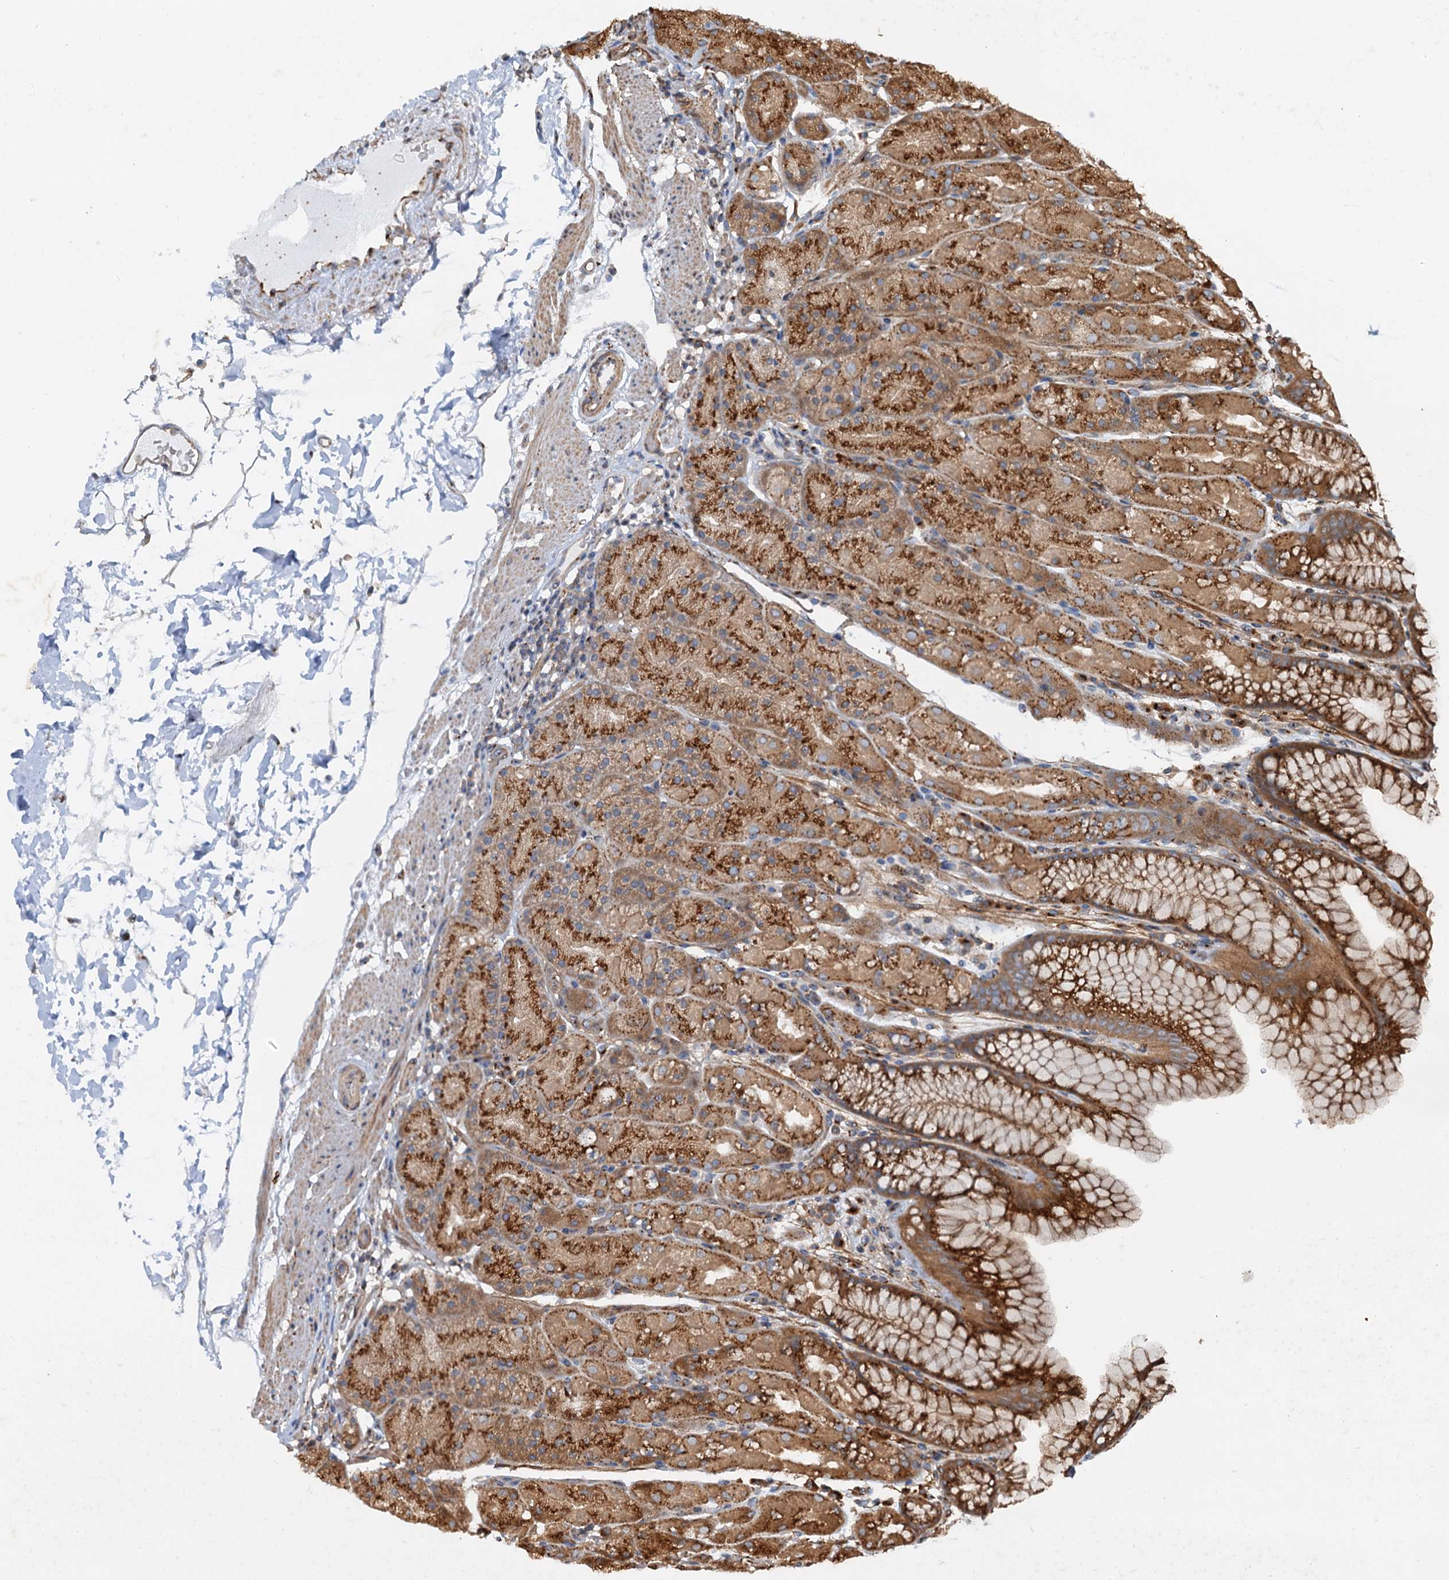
{"staining": {"intensity": "strong", "quantity": ">75%", "location": "cytoplasmic/membranous"}, "tissue": "stomach", "cell_type": "Glandular cells", "image_type": "normal", "snomed": [{"axis": "morphology", "description": "Normal tissue, NOS"}, {"axis": "topography", "description": "Stomach, upper"}, {"axis": "topography", "description": "Stomach, lower"}], "caption": "Stomach stained with DAB (3,3'-diaminobenzidine) immunohistochemistry (IHC) displays high levels of strong cytoplasmic/membranous staining in about >75% of glandular cells.", "gene": "ANKRD26", "patient": {"sex": "male", "age": 67}}